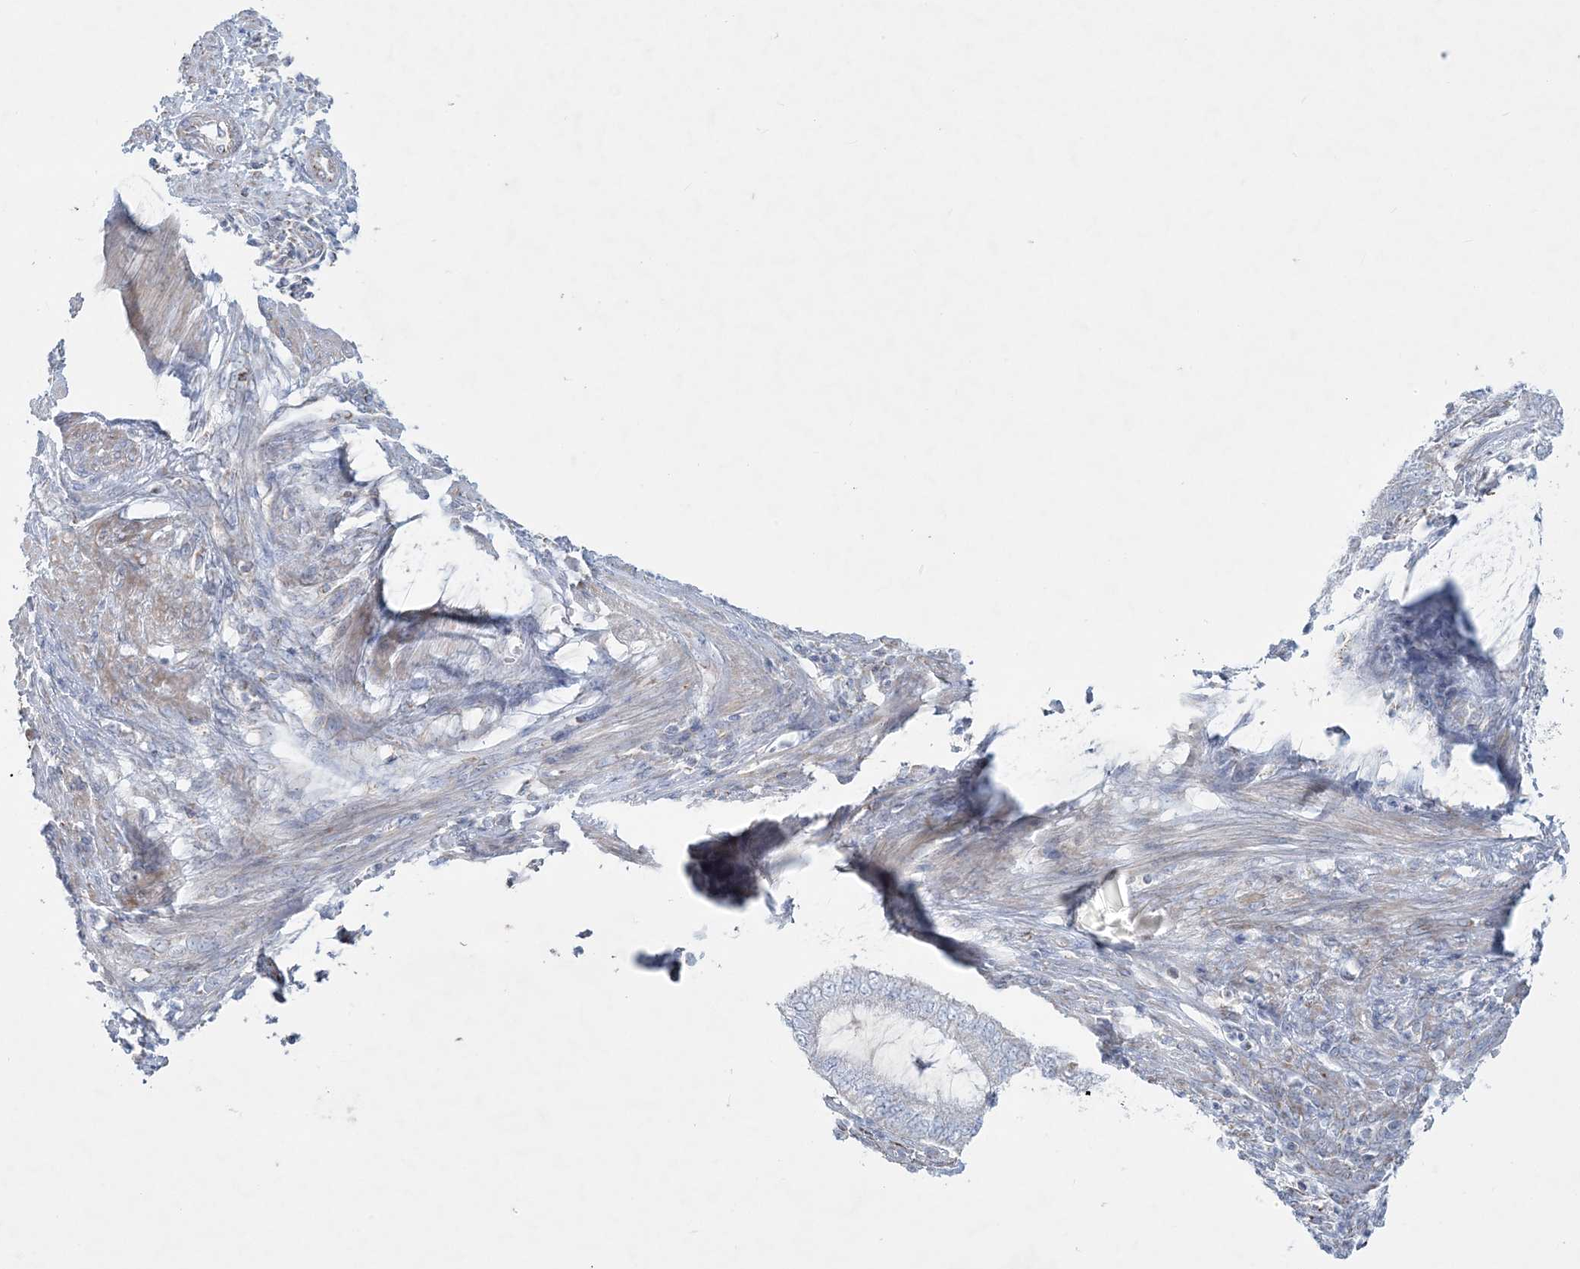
{"staining": {"intensity": "negative", "quantity": "none", "location": "none"}, "tissue": "endometrial cancer", "cell_type": "Tumor cells", "image_type": "cancer", "snomed": [{"axis": "morphology", "description": "Adenocarcinoma, NOS"}, {"axis": "topography", "description": "Endometrium"}], "caption": "A photomicrograph of endometrial cancer (adenocarcinoma) stained for a protein demonstrates no brown staining in tumor cells.", "gene": "TBC1D7", "patient": {"sex": "female", "age": 49}}